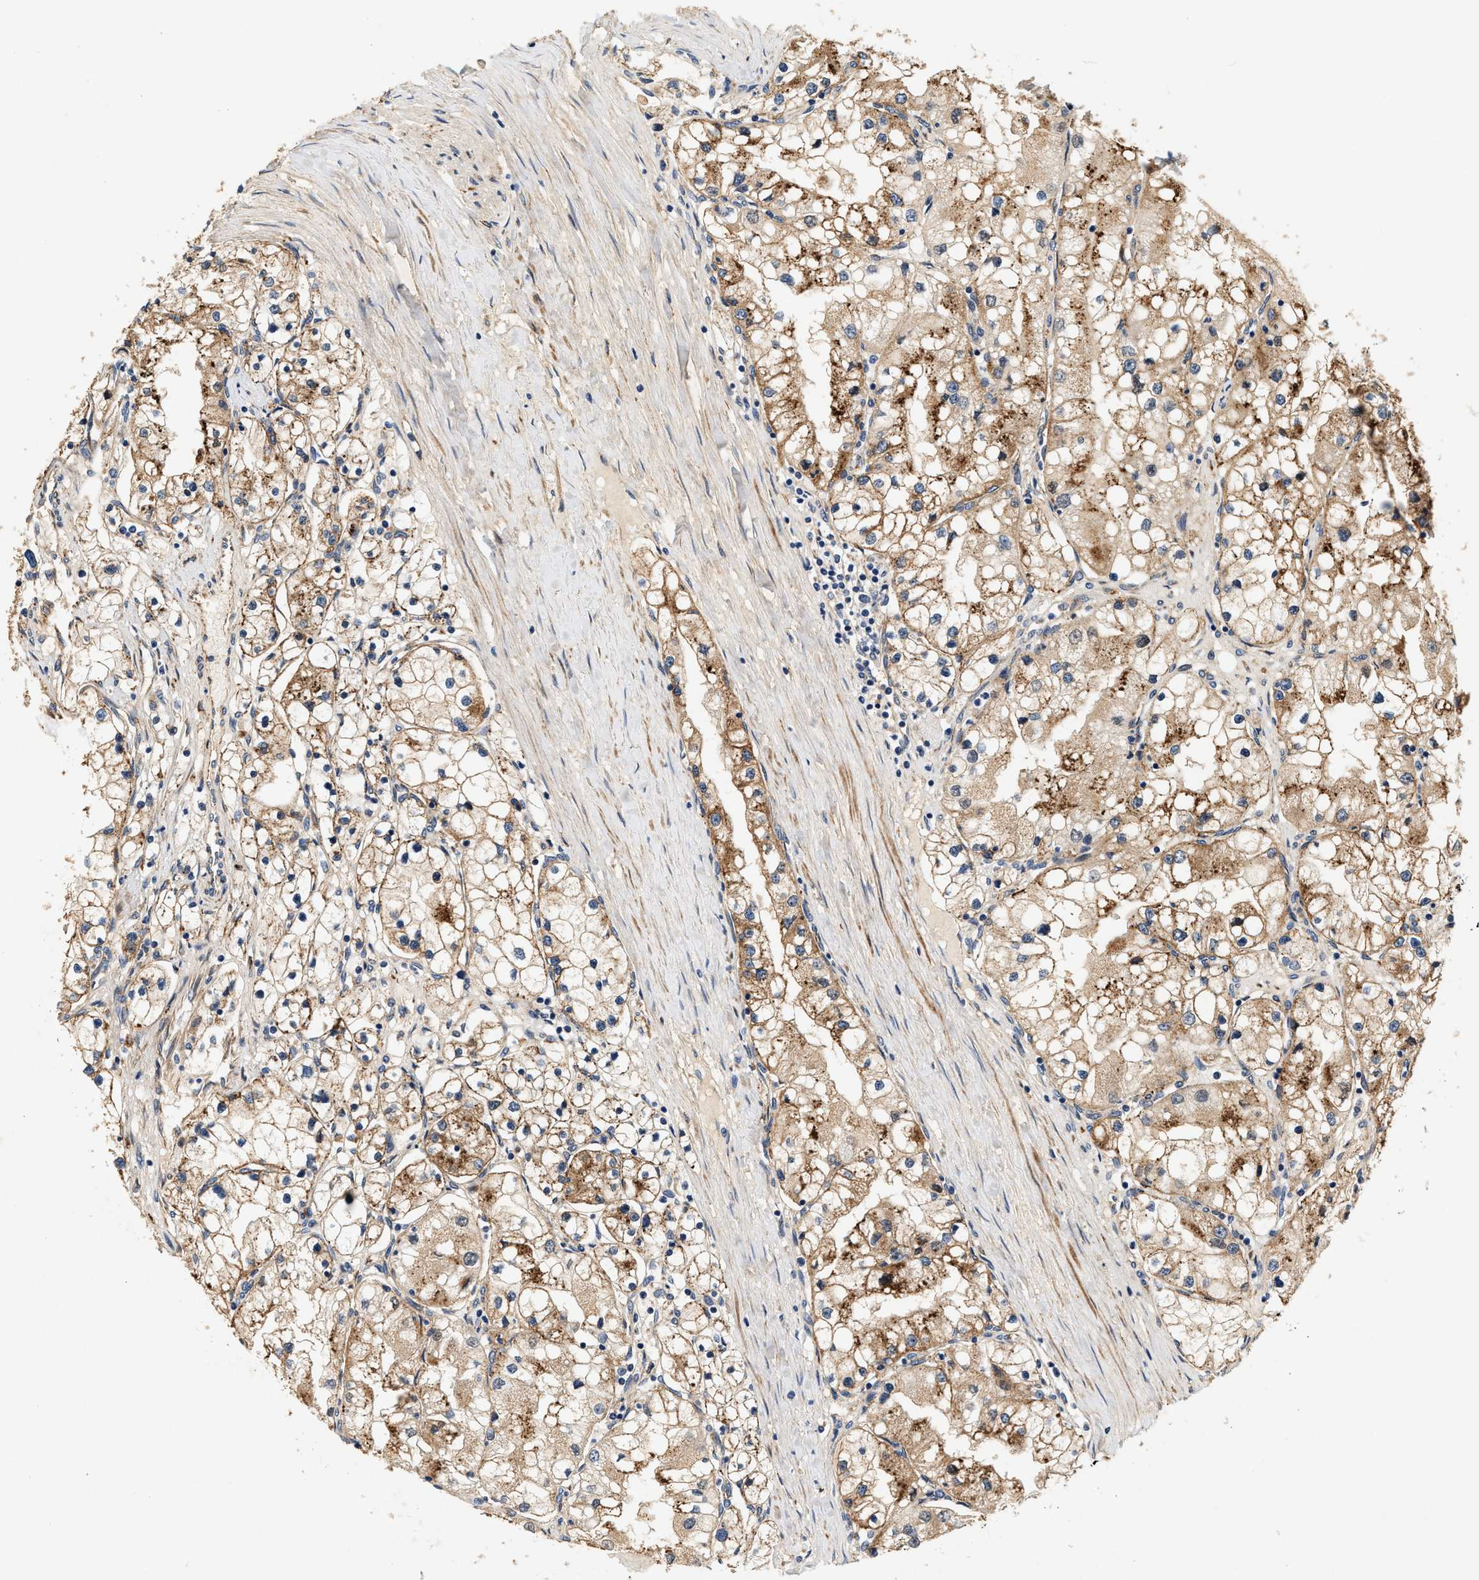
{"staining": {"intensity": "moderate", "quantity": ">75%", "location": "cytoplasmic/membranous"}, "tissue": "renal cancer", "cell_type": "Tumor cells", "image_type": "cancer", "snomed": [{"axis": "morphology", "description": "Adenocarcinoma, NOS"}, {"axis": "topography", "description": "Kidney"}], "caption": "A histopathology image showing moderate cytoplasmic/membranous expression in approximately >75% of tumor cells in adenocarcinoma (renal), as visualized by brown immunohistochemical staining.", "gene": "DUSP10", "patient": {"sex": "male", "age": 68}}